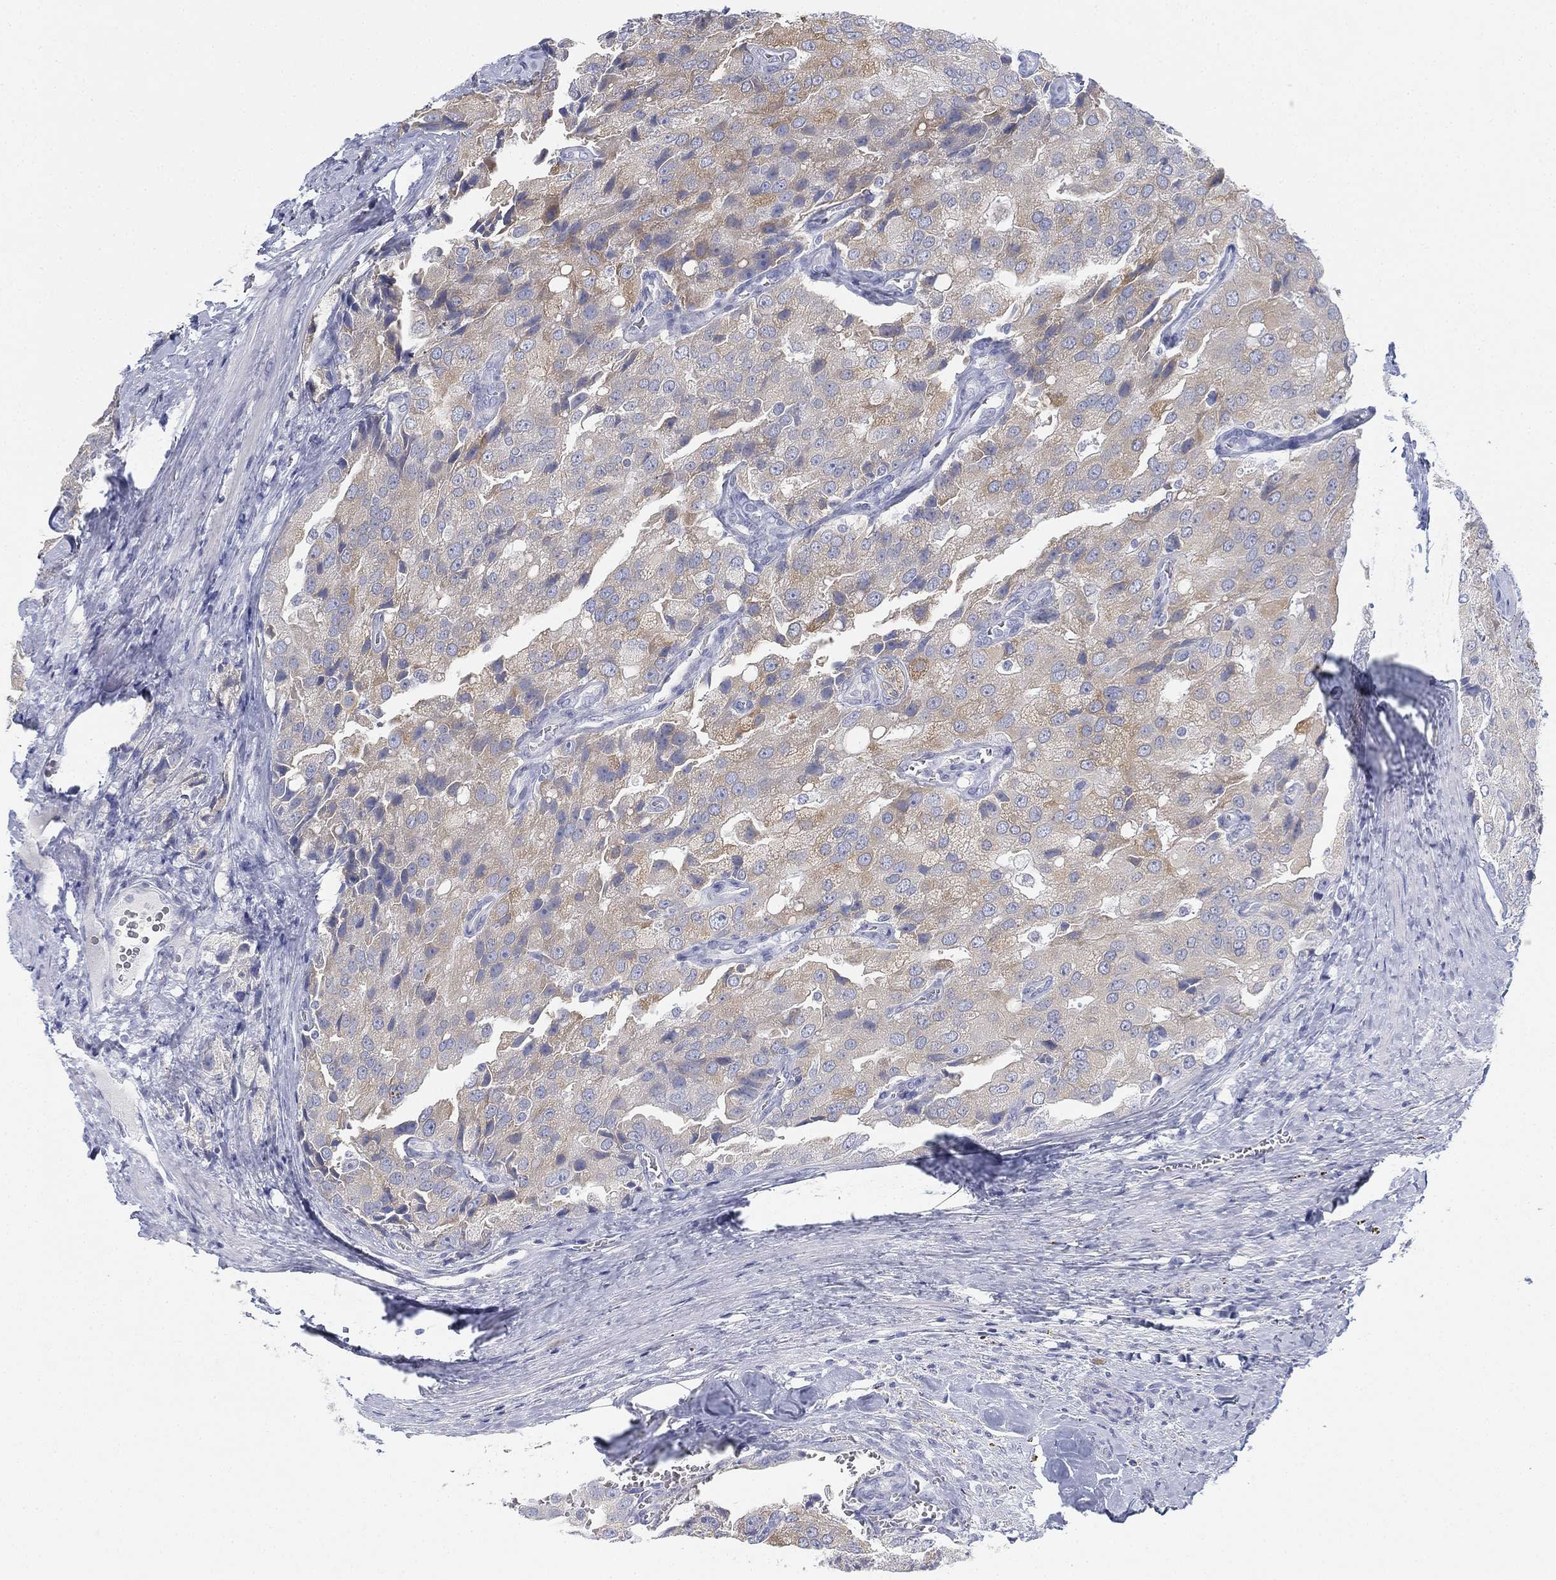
{"staining": {"intensity": "moderate", "quantity": "<25%", "location": "cytoplasmic/membranous"}, "tissue": "prostate cancer", "cell_type": "Tumor cells", "image_type": "cancer", "snomed": [{"axis": "morphology", "description": "Adenocarcinoma, NOS"}, {"axis": "topography", "description": "Prostate and seminal vesicle, NOS"}, {"axis": "topography", "description": "Prostate"}], "caption": "Adenocarcinoma (prostate) tissue exhibits moderate cytoplasmic/membranous positivity in approximately <25% of tumor cells", "gene": "GCNA", "patient": {"sex": "male", "age": 67}}